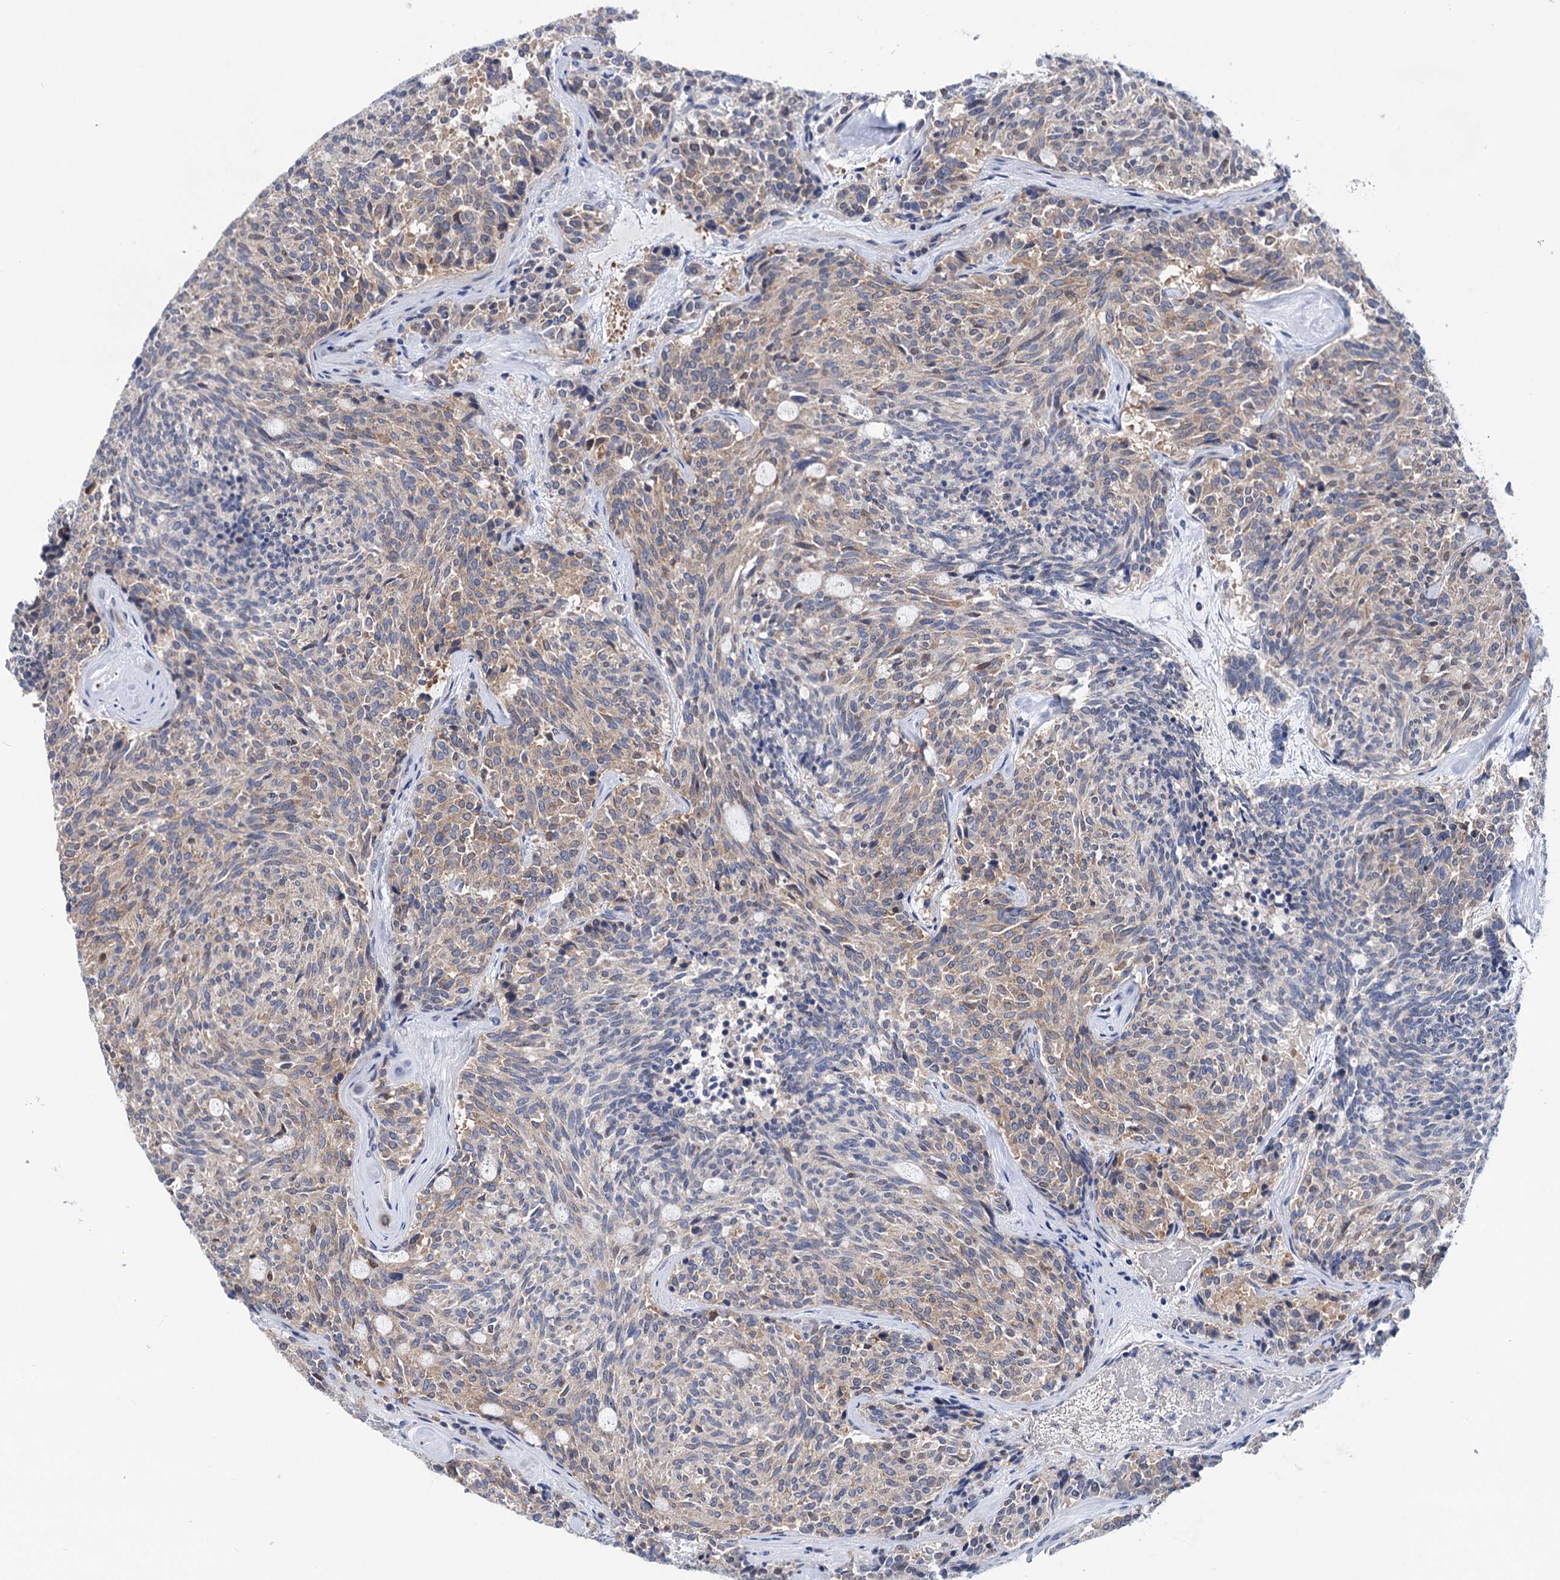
{"staining": {"intensity": "weak", "quantity": "25%-75%", "location": "cytoplasmic/membranous"}, "tissue": "carcinoid", "cell_type": "Tumor cells", "image_type": "cancer", "snomed": [{"axis": "morphology", "description": "Carcinoid, malignant, NOS"}, {"axis": "topography", "description": "Pancreas"}], "caption": "Immunohistochemical staining of human carcinoid exhibits low levels of weak cytoplasmic/membranous expression in about 25%-75% of tumor cells. (IHC, brightfield microscopy, high magnification).", "gene": "ZNRD2", "patient": {"sex": "female", "age": 54}}